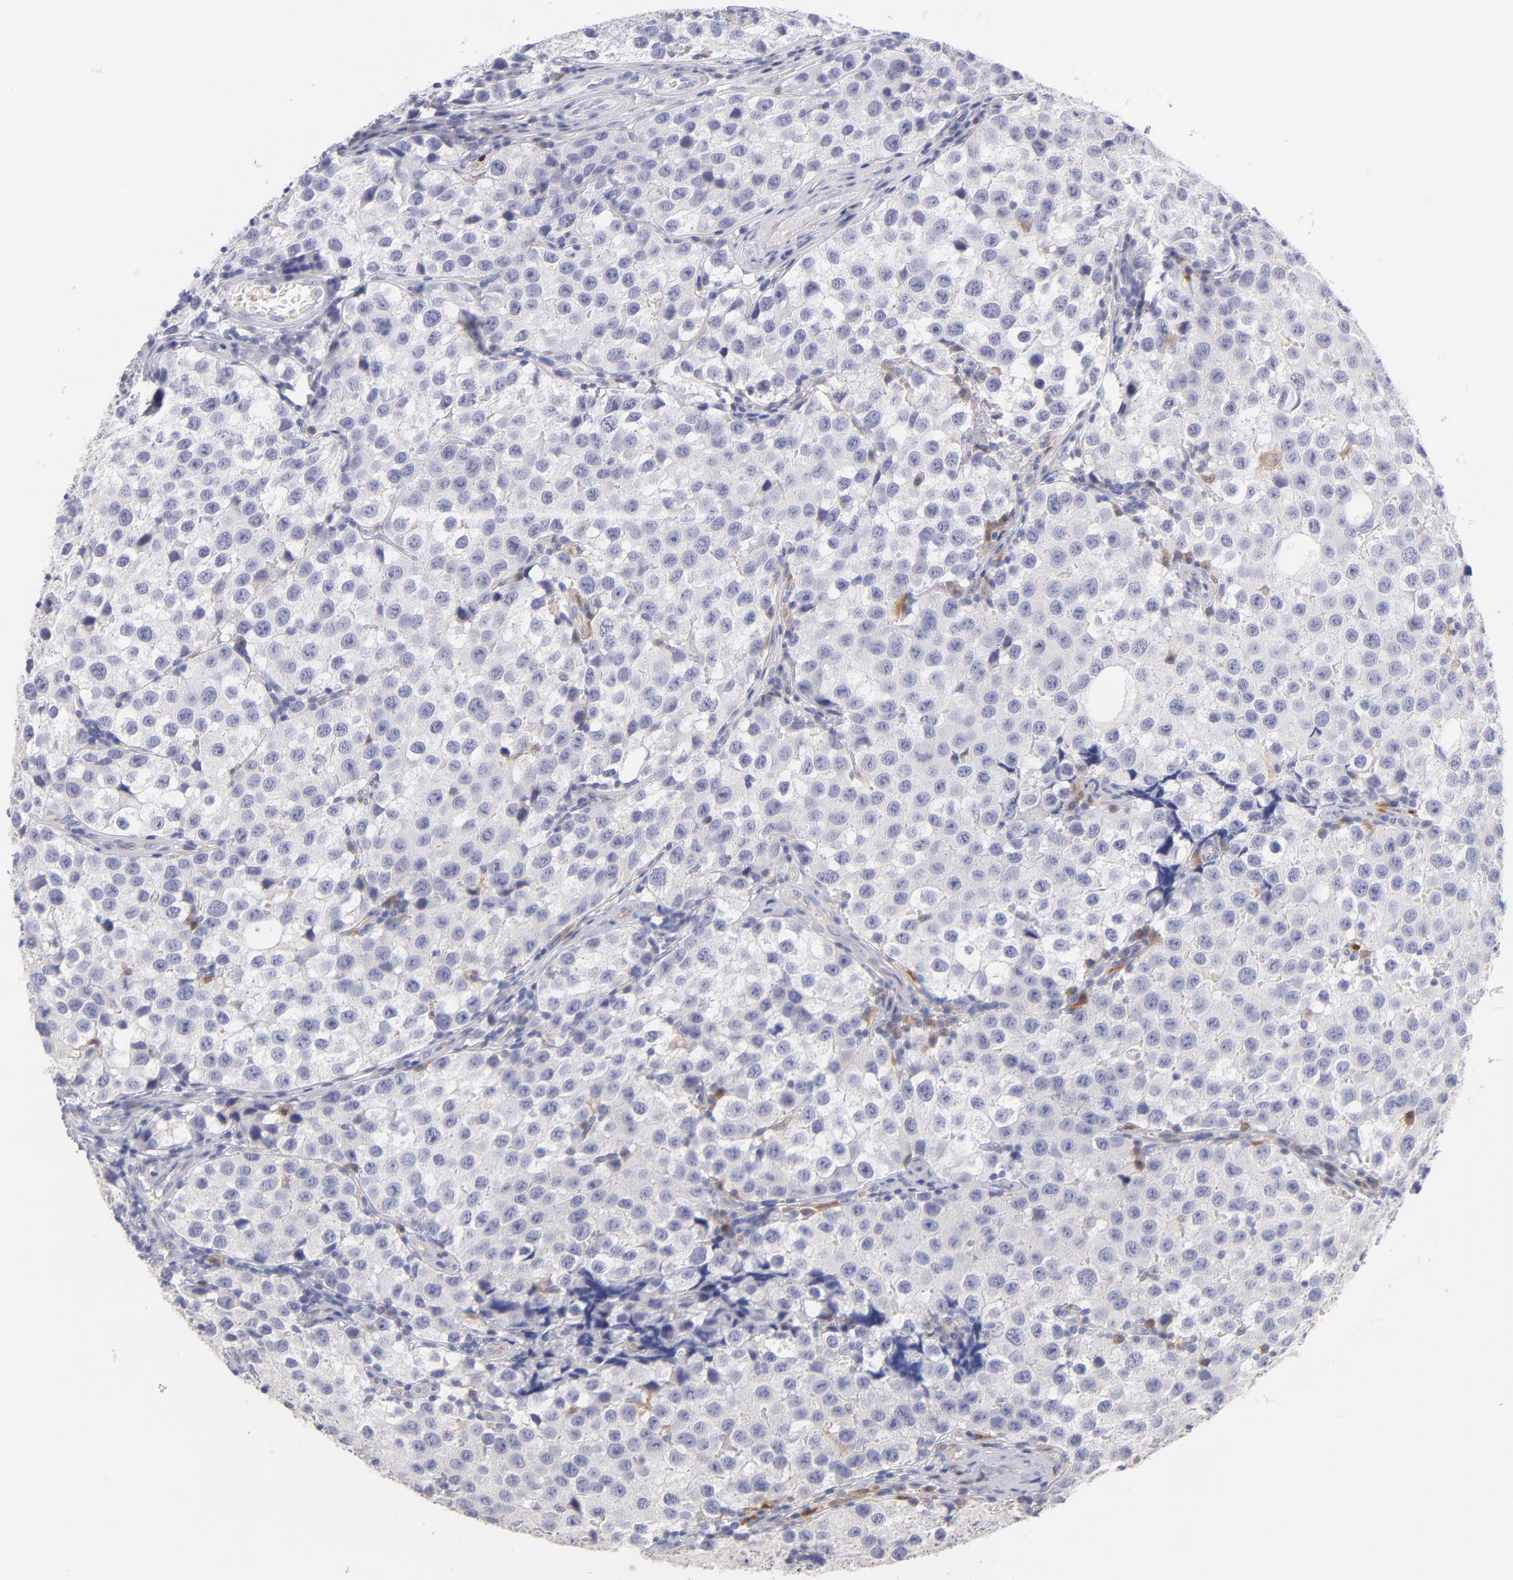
{"staining": {"intensity": "weak", "quantity": "<25%", "location": "cytoplasmic/membranous"}, "tissue": "testis cancer", "cell_type": "Tumor cells", "image_type": "cancer", "snomed": [{"axis": "morphology", "description": "Seminoma, NOS"}, {"axis": "topography", "description": "Testis"}], "caption": "DAB immunohistochemical staining of human seminoma (testis) demonstrates no significant expression in tumor cells. Brightfield microscopy of IHC stained with DAB (brown) and hematoxylin (blue), captured at high magnification.", "gene": "BID", "patient": {"sex": "male", "age": 39}}